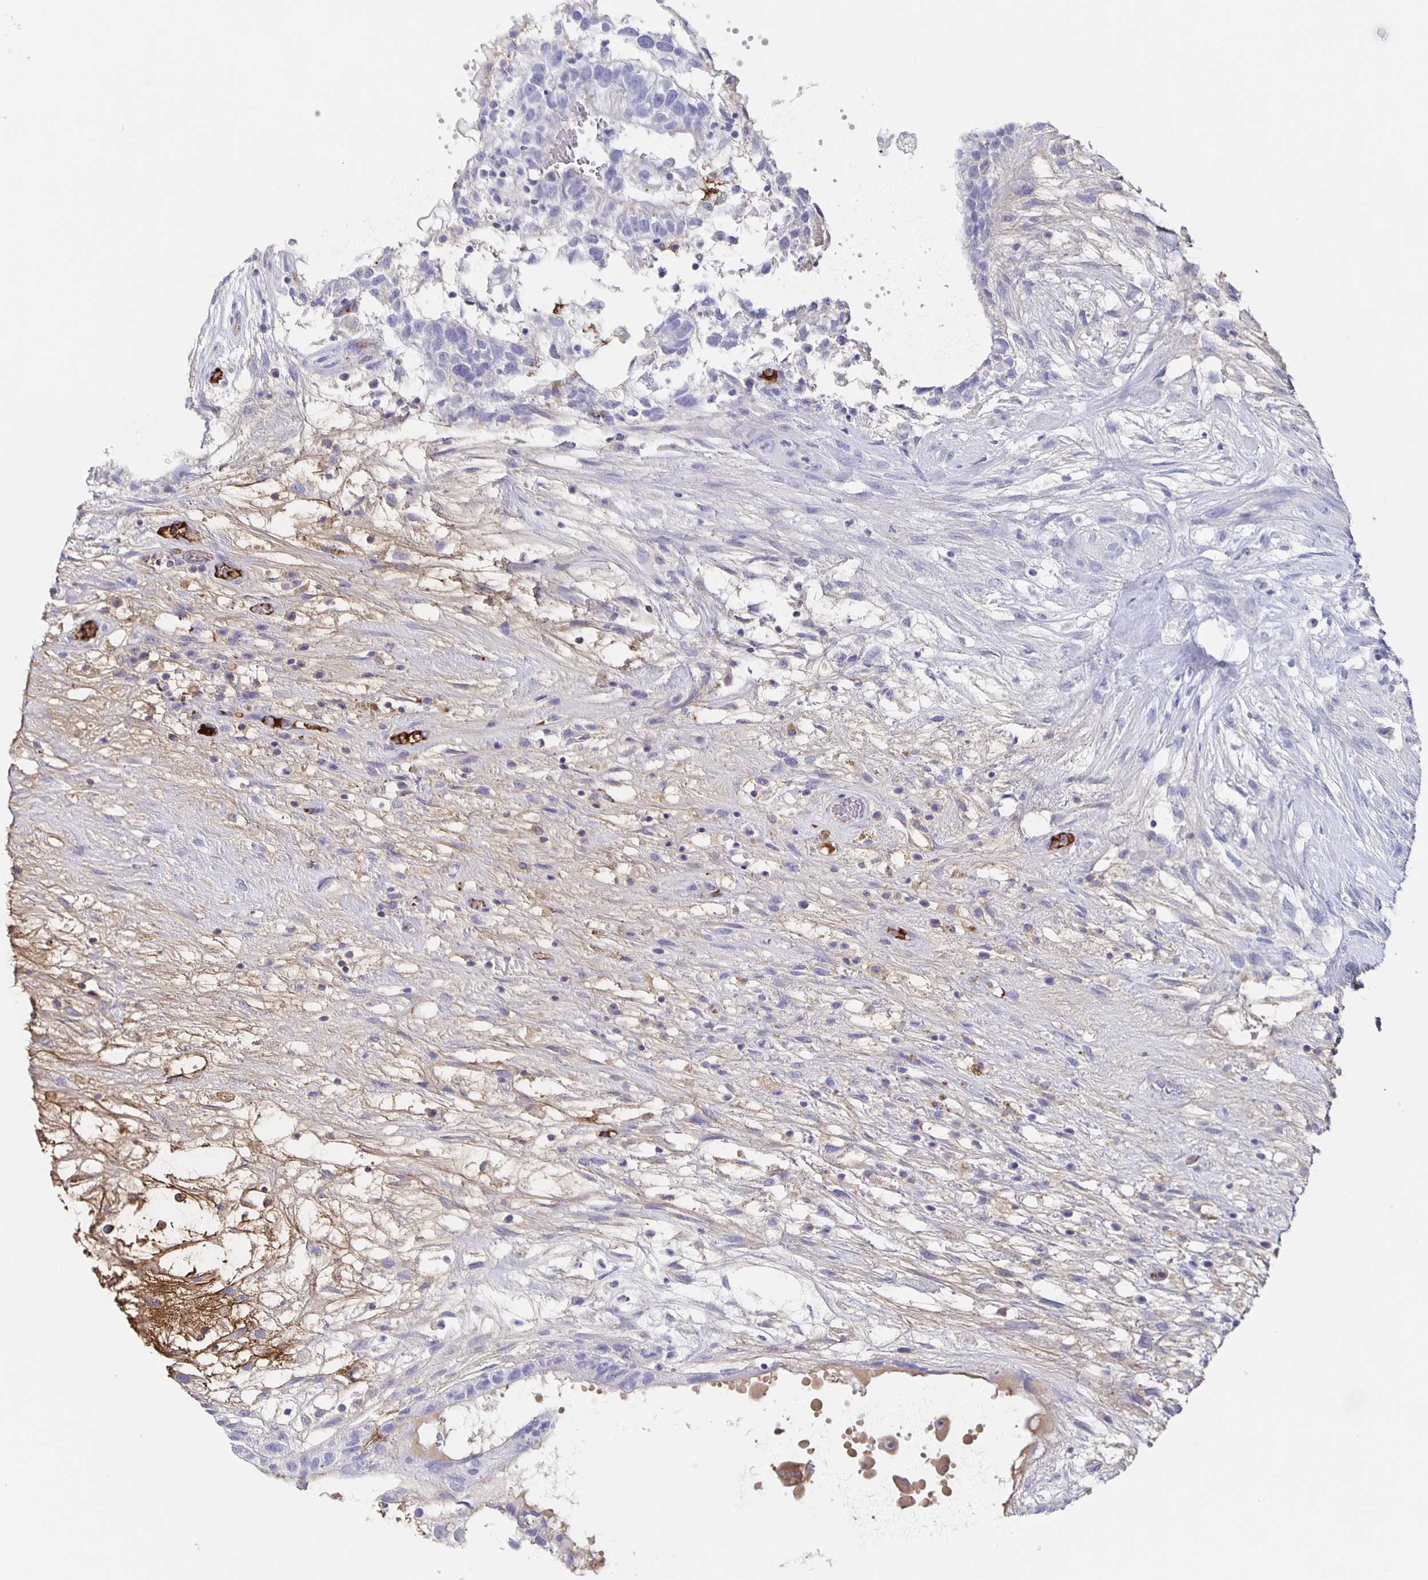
{"staining": {"intensity": "negative", "quantity": "none", "location": "none"}, "tissue": "testis cancer", "cell_type": "Tumor cells", "image_type": "cancer", "snomed": [{"axis": "morphology", "description": "Normal tissue, NOS"}, {"axis": "morphology", "description": "Carcinoma, Embryonal, NOS"}, {"axis": "topography", "description": "Testis"}], "caption": "Embryonal carcinoma (testis) was stained to show a protein in brown. There is no significant positivity in tumor cells. The staining is performed using DAB (3,3'-diaminobenzidine) brown chromogen with nuclei counter-stained in using hematoxylin.", "gene": "FGA", "patient": {"sex": "male", "age": 32}}